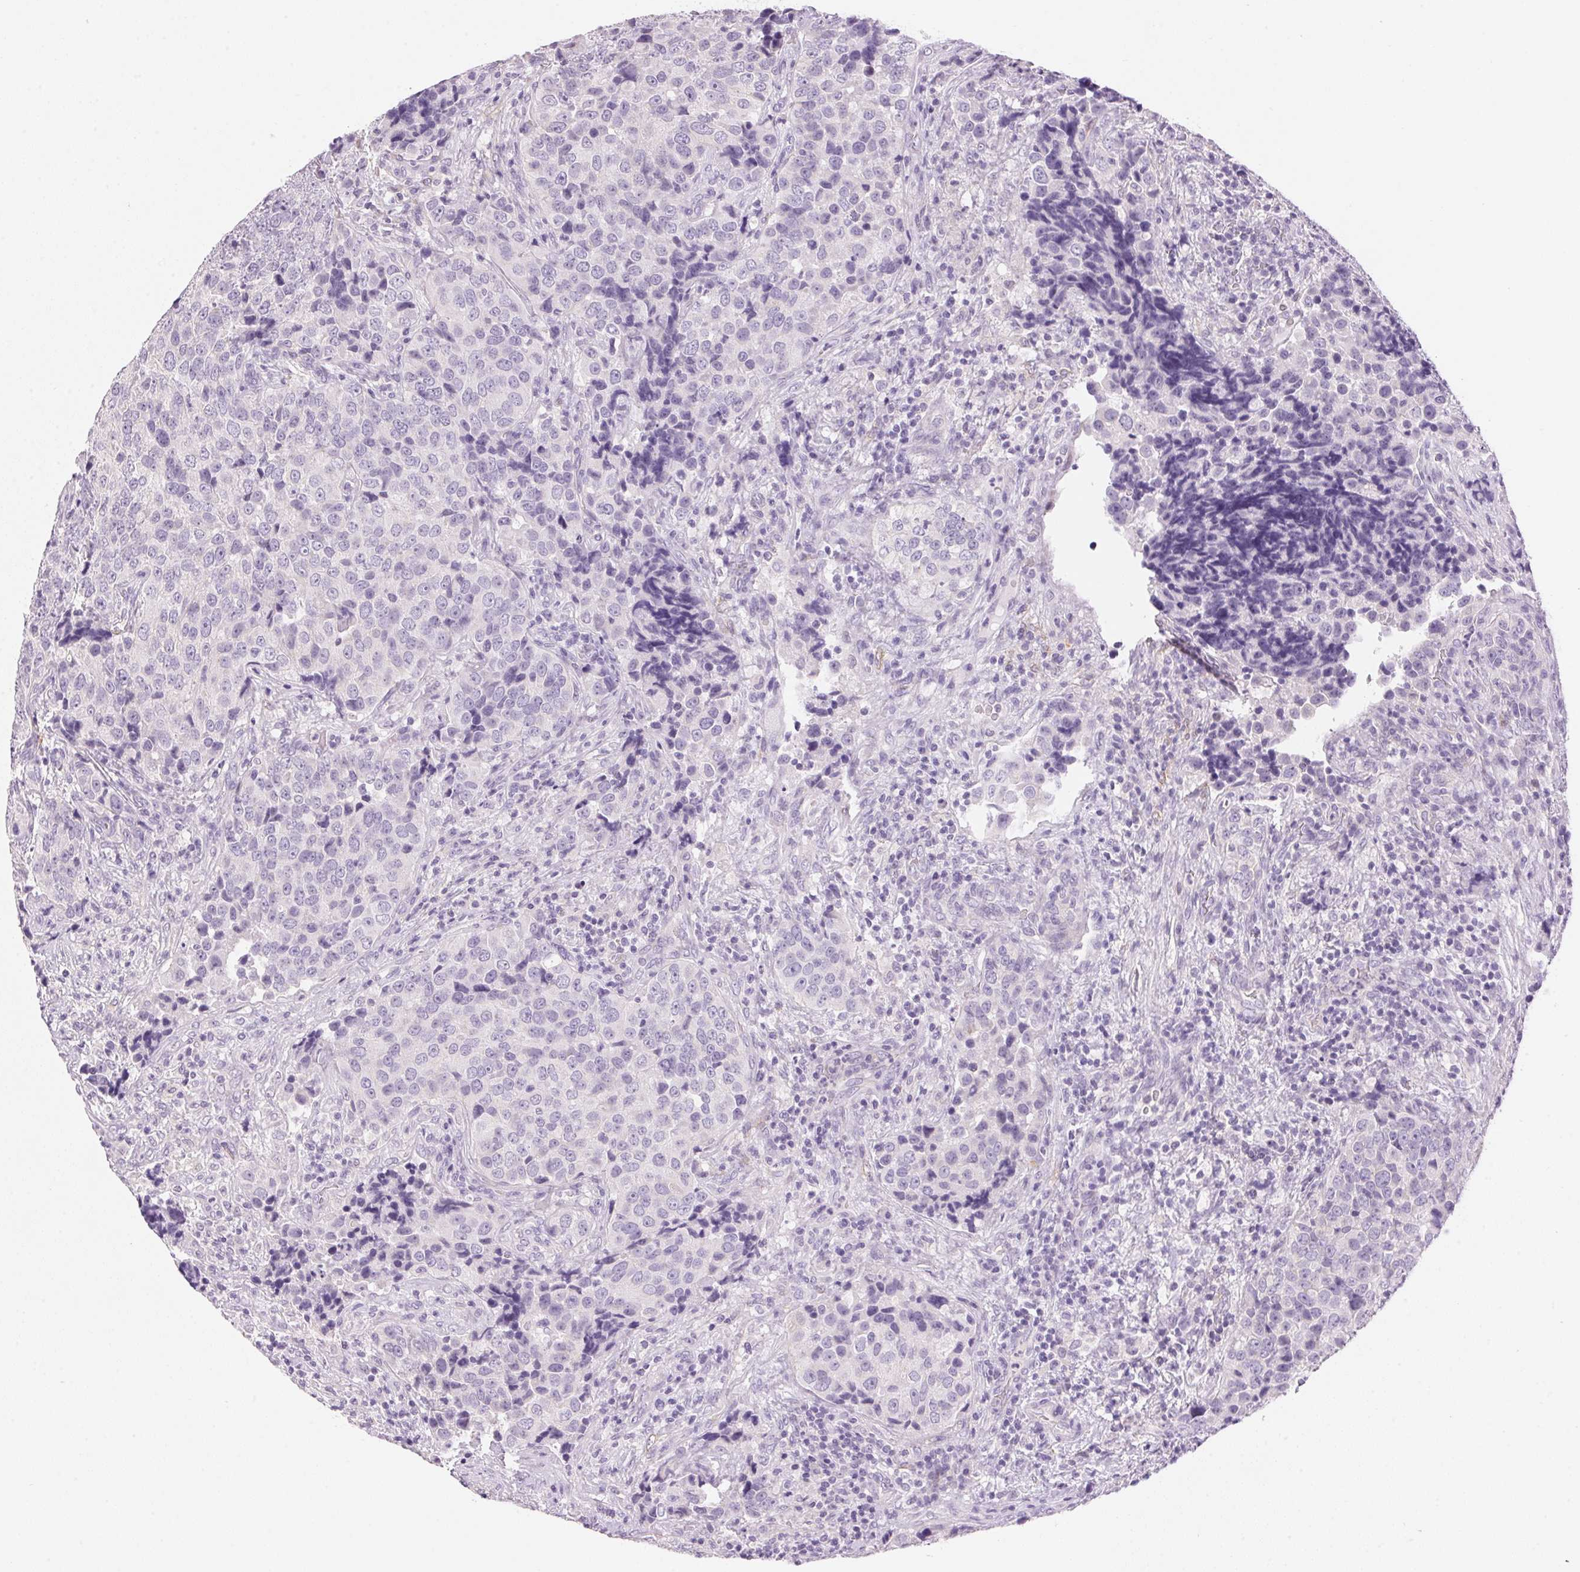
{"staining": {"intensity": "negative", "quantity": "none", "location": "none"}, "tissue": "urothelial cancer", "cell_type": "Tumor cells", "image_type": "cancer", "snomed": [{"axis": "morphology", "description": "Urothelial carcinoma, NOS"}, {"axis": "topography", "description": "Urinary bladder"}], "caption": "This is an IHC photomicrograph of human urothelial cancer. There is no expression in tumor cells.", "gene": "HSD17B2", "patient": {"sex": "male", "age": 52}}